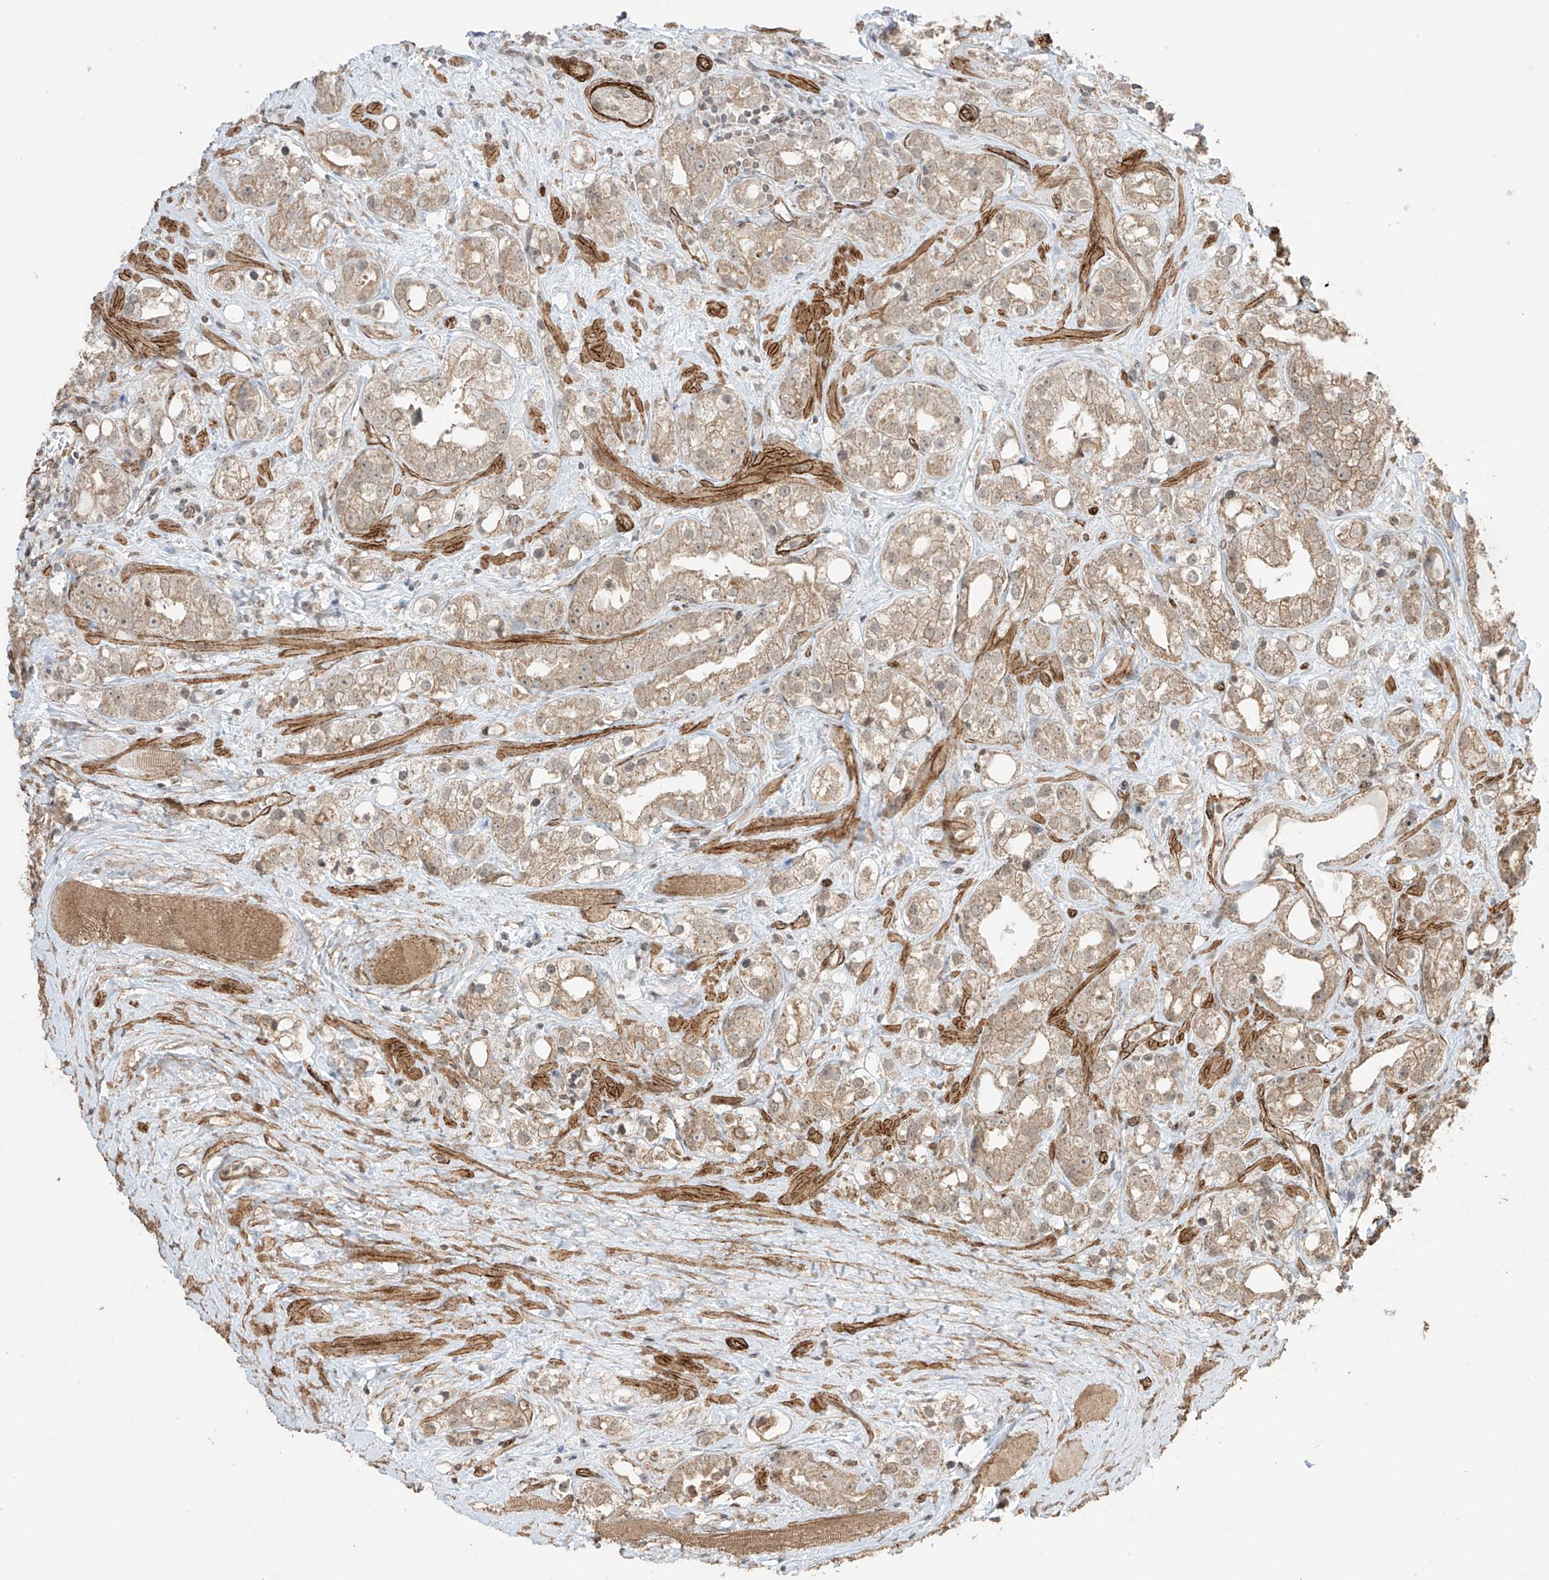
{"staining": {"intensity": "weak", "quantity": ">75%", "location": "cytoplasmic/membranous"}, "tissue": "prostate cancer", "cell_type": "Tumor cells", "image_type": "cancer", "snomed": [{"axis": "morphology", "description": "Adenocarcinoma, NOS"}, {"axis": "topography", "description": "Prostate"}], "caption": "An image of human prostate cancer (adenocarcinoma) stained for a protein shows weak cytoplasmic/membranous brown staining in tumor cells. The staining was performed using DAB to visualize the protein expression in brown, while the nuclei were stained in blue with hematoxylin (Magnification: 20x).", "gene": "TTLL5", "patient": {"sex": "male", "age": 79}}